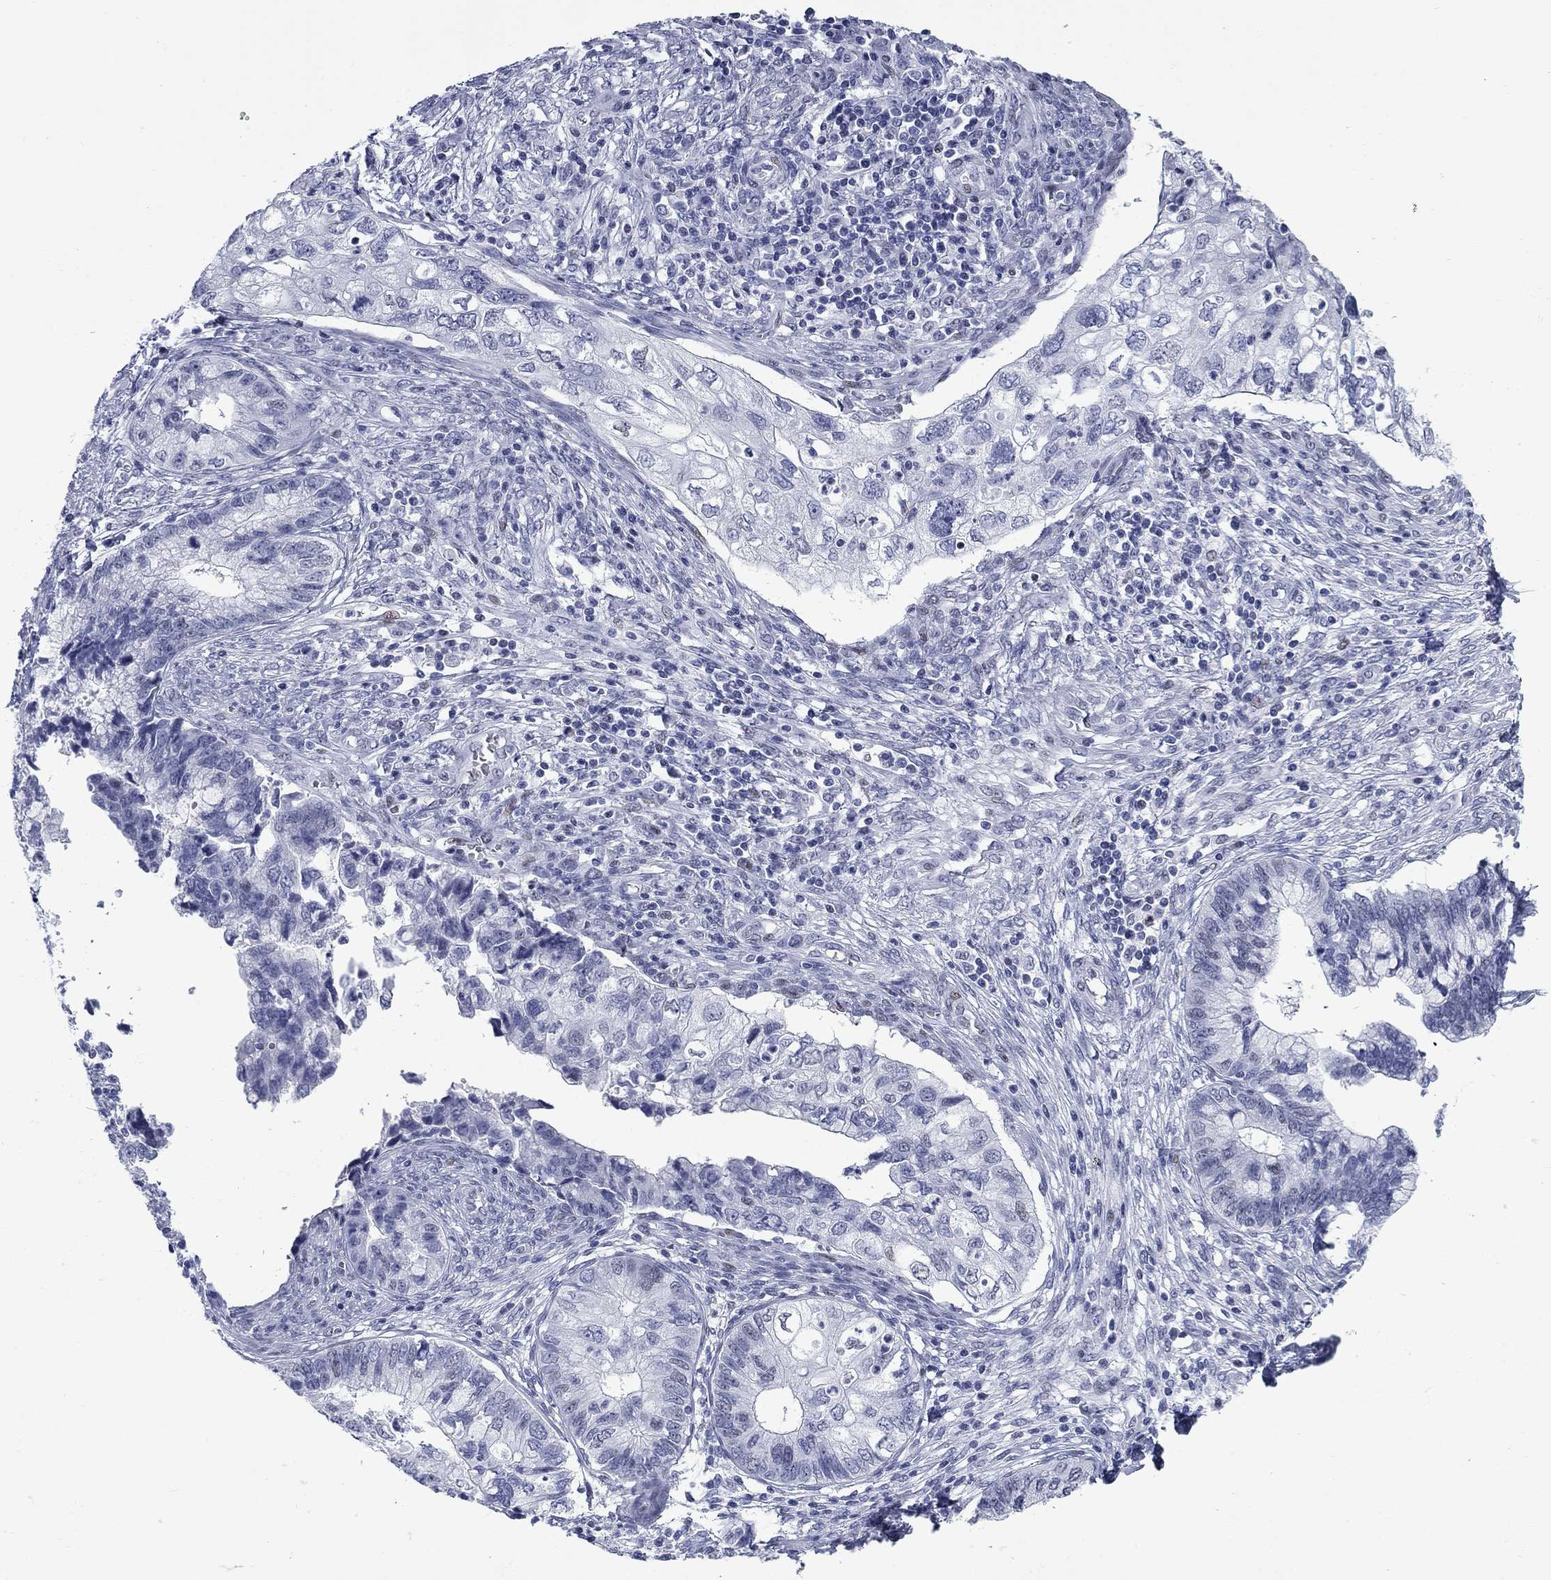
{"staining": {"intensity": "negative", "quantity": "none", "location": "none"}, "tissue": "cervical cancer", "cell_type": "Tumor cells", "image_type": "cancer", "snomed": [{"axis": "morphology", "description": "Adenocarcinoma, NOS"}, {"axis": "topography", "description": "Cervix"}], "caption": "Immunohistochemistry histopathology image of neoplastic tissue: cervical cancer (adenocarcinoma) stained with DAB reveals no significant protein positivity in tumor cells. The staining is performed using DAB brown chromogen with nuclei counter-stained in using hematoxylin.", "gene": "ASF1B", "patient": {"sex": "female", "age": 44}}